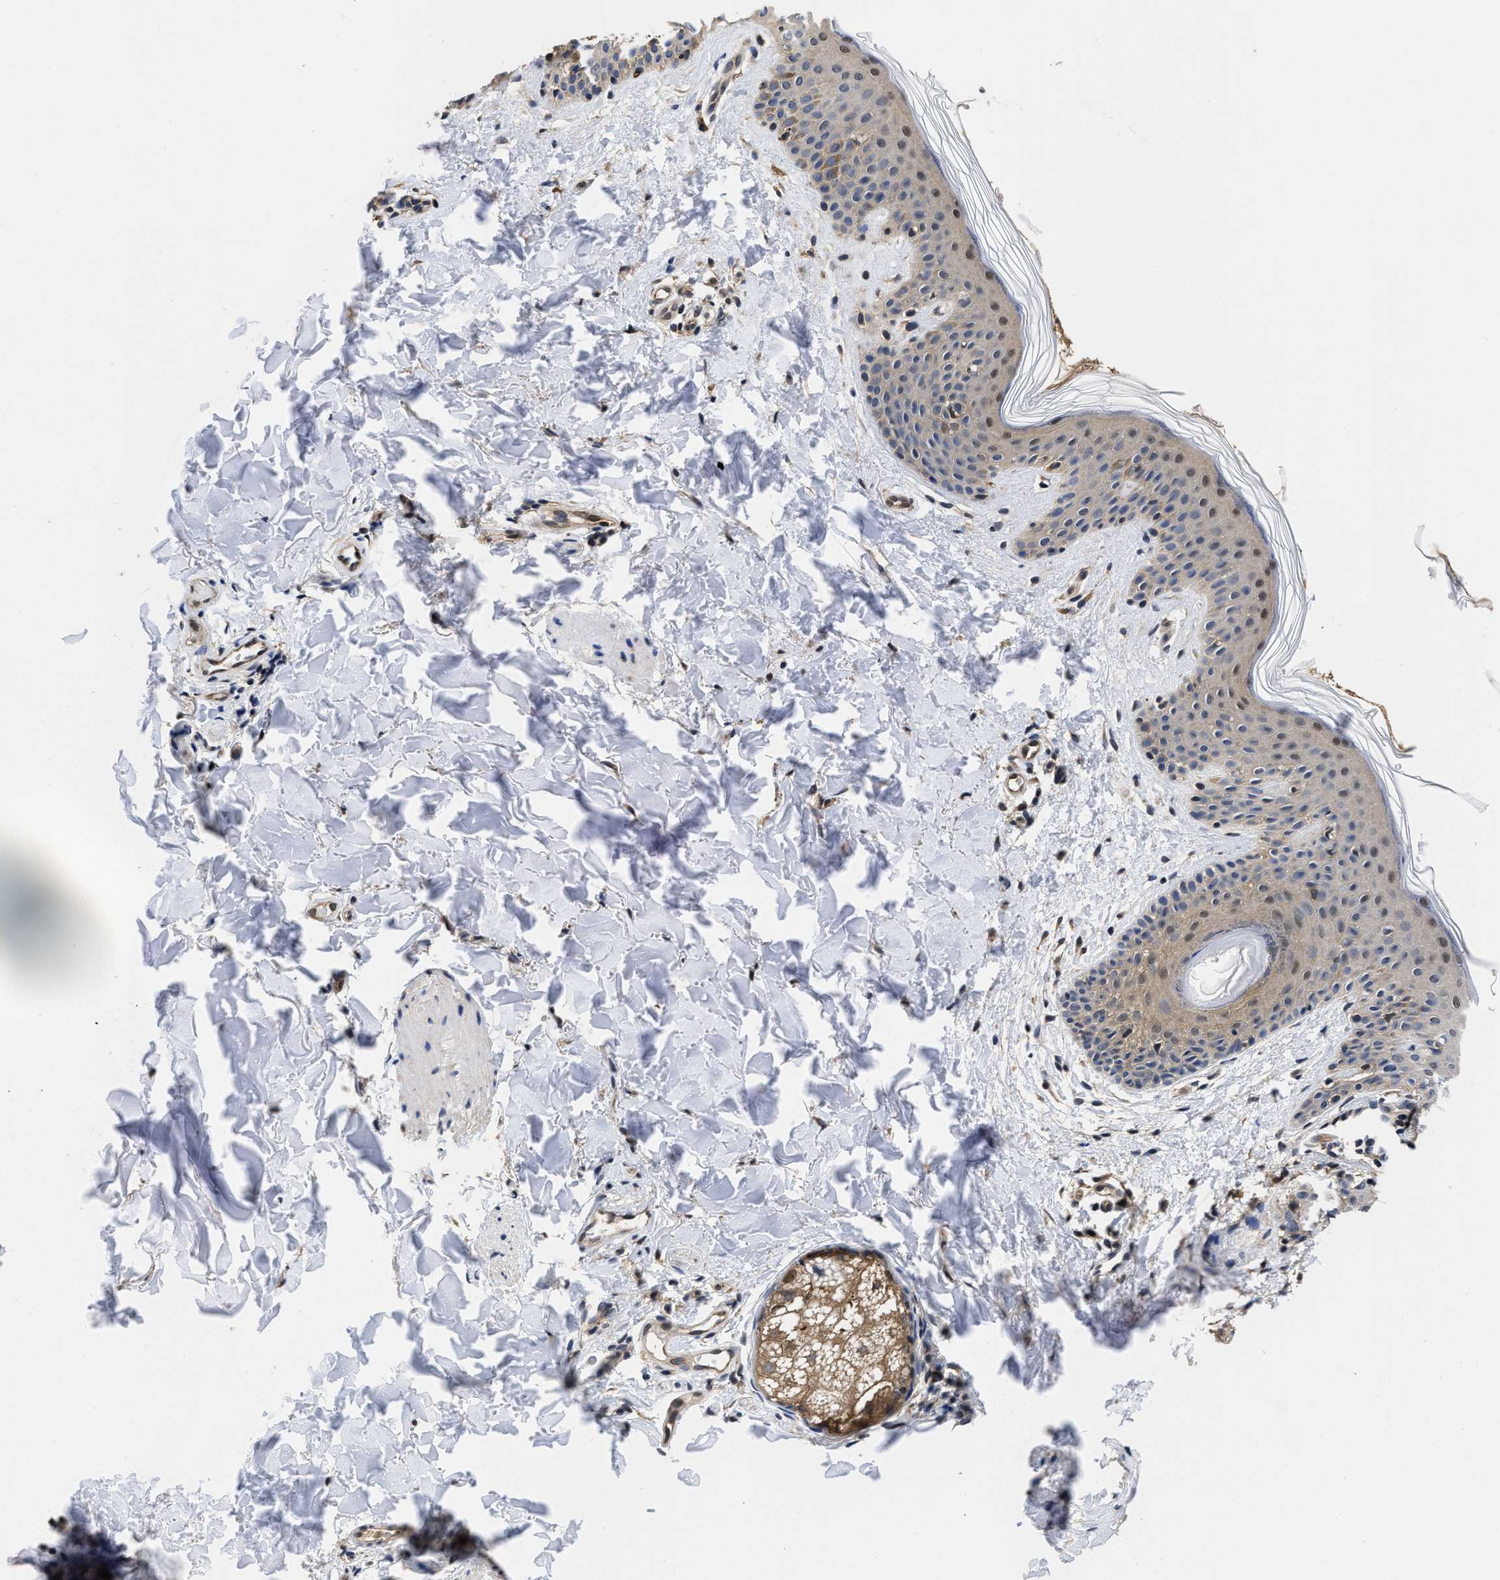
{"staining": {"intensity": "weak", "quantity": ">75%", "location": "cytoplasmic/membranous,nuclear"}, "tissue": "skin", "cell_type": "Fibroblasts", "image_type": "normal", "snomed": [{"axis": "morphology", "description": "Normal tissue, NOS"}, {"axis": "topography", "description": "Skin"}], "caption": "A brown stain shows weak cytoplasmic/membranous,nuclear staining of a protein in fibroblasts of unremarkable human skin. (IHC, brightfield microscopy, high magnification).", "gene": "MCOLN2", "patient": {"sex": "male", "age": 40}}